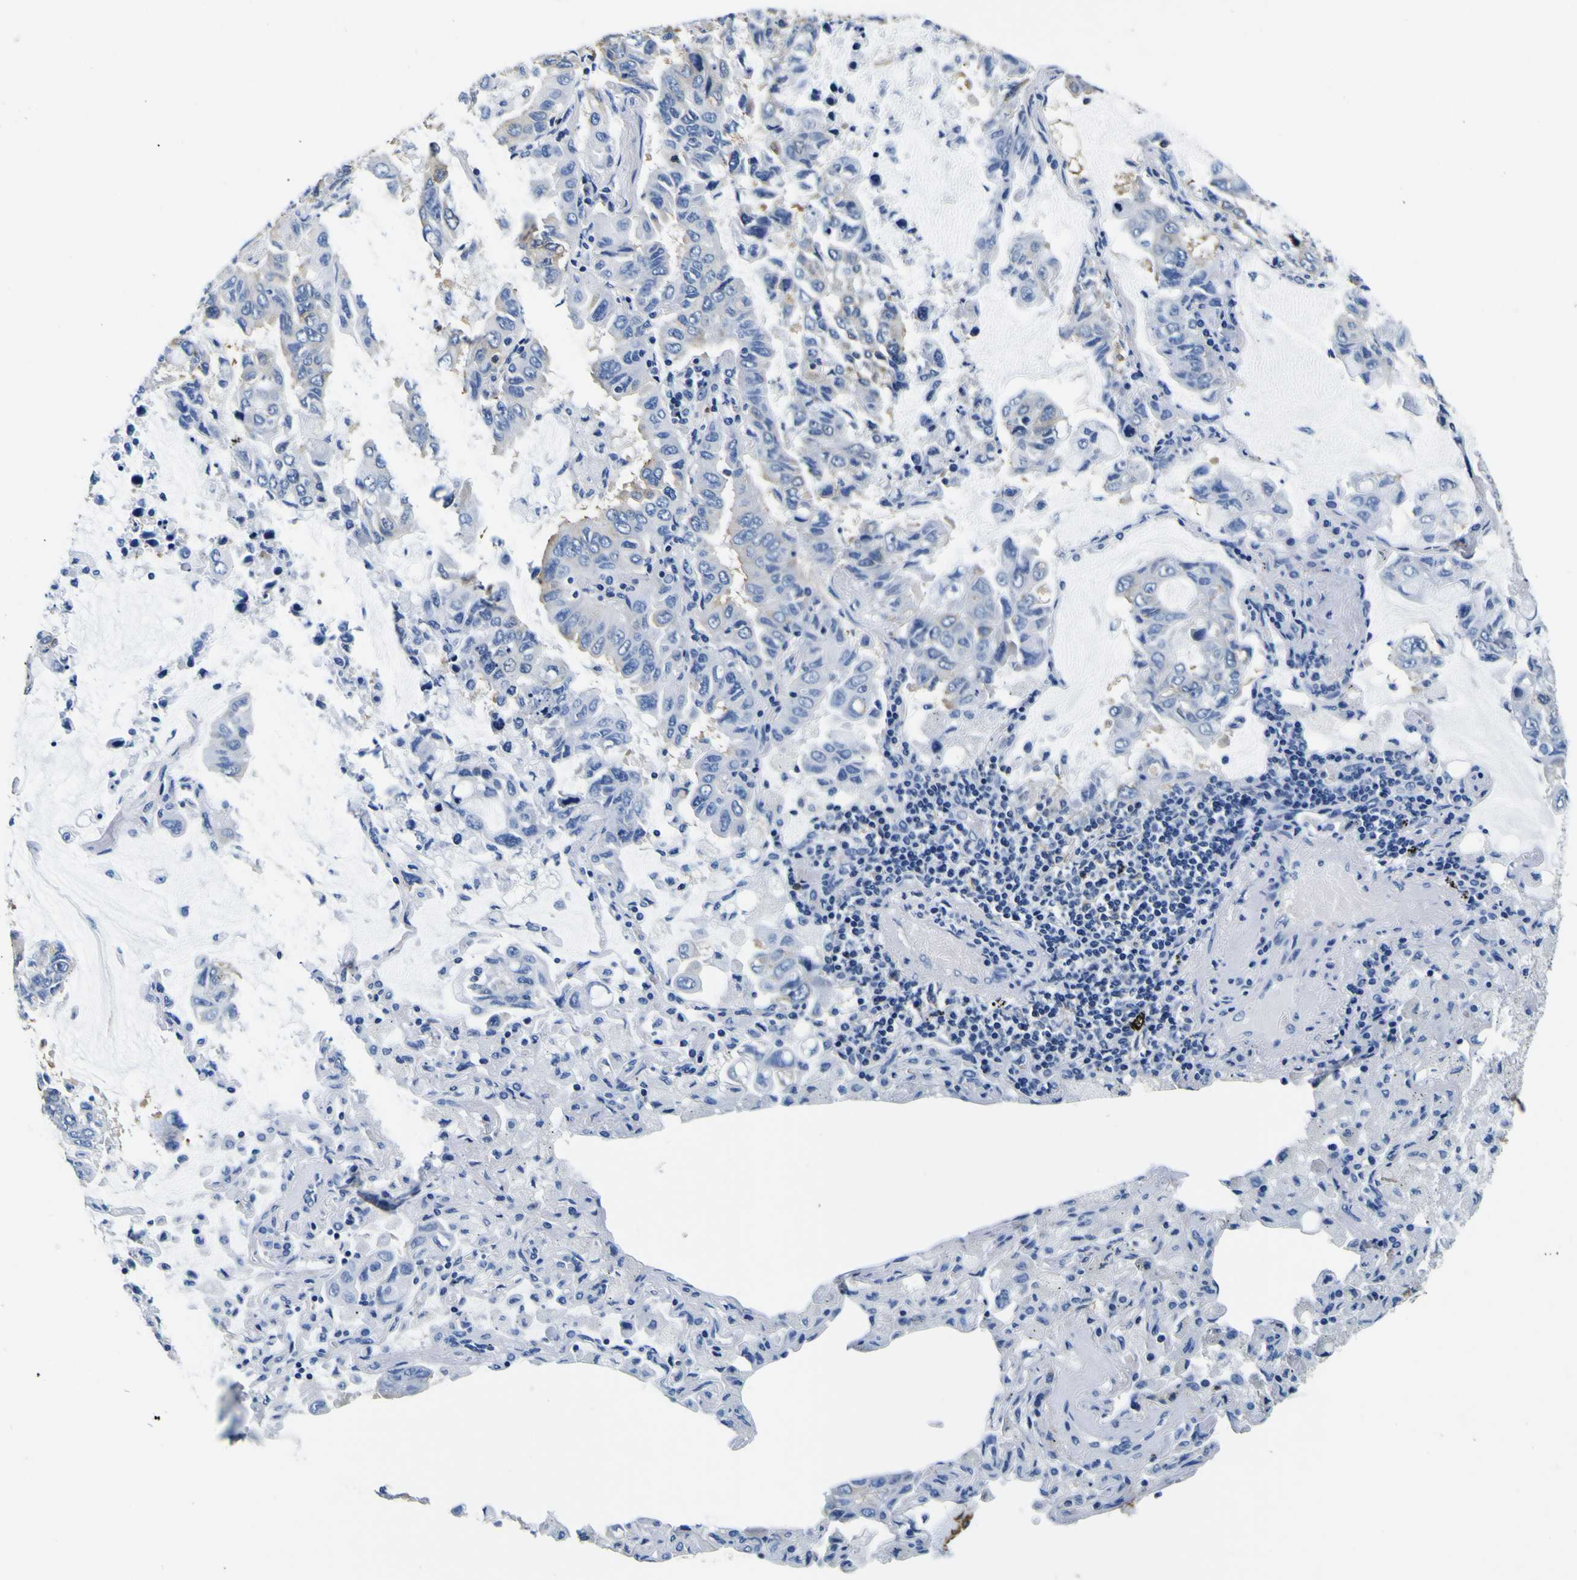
{"staining": {"intensity": "weak", "quantity": "<25%", "location": "cytoplasmic/membranous"}, "tissue": "lung cancer", "cell_type": "Tumor cells", "image_type": "cancer", "snomed": [{"axis": "morphology", "description": "Adenocarcinoma, NOS"}, {"axis": "topography", "description": "Lung"}], "caption": "A photomicrograph of lung adenocarcinoma stained for a protein shows no brown staining in tumor cells.", "gene": "TUBA1B", "patient": {"sex": "male", "age": 64}}